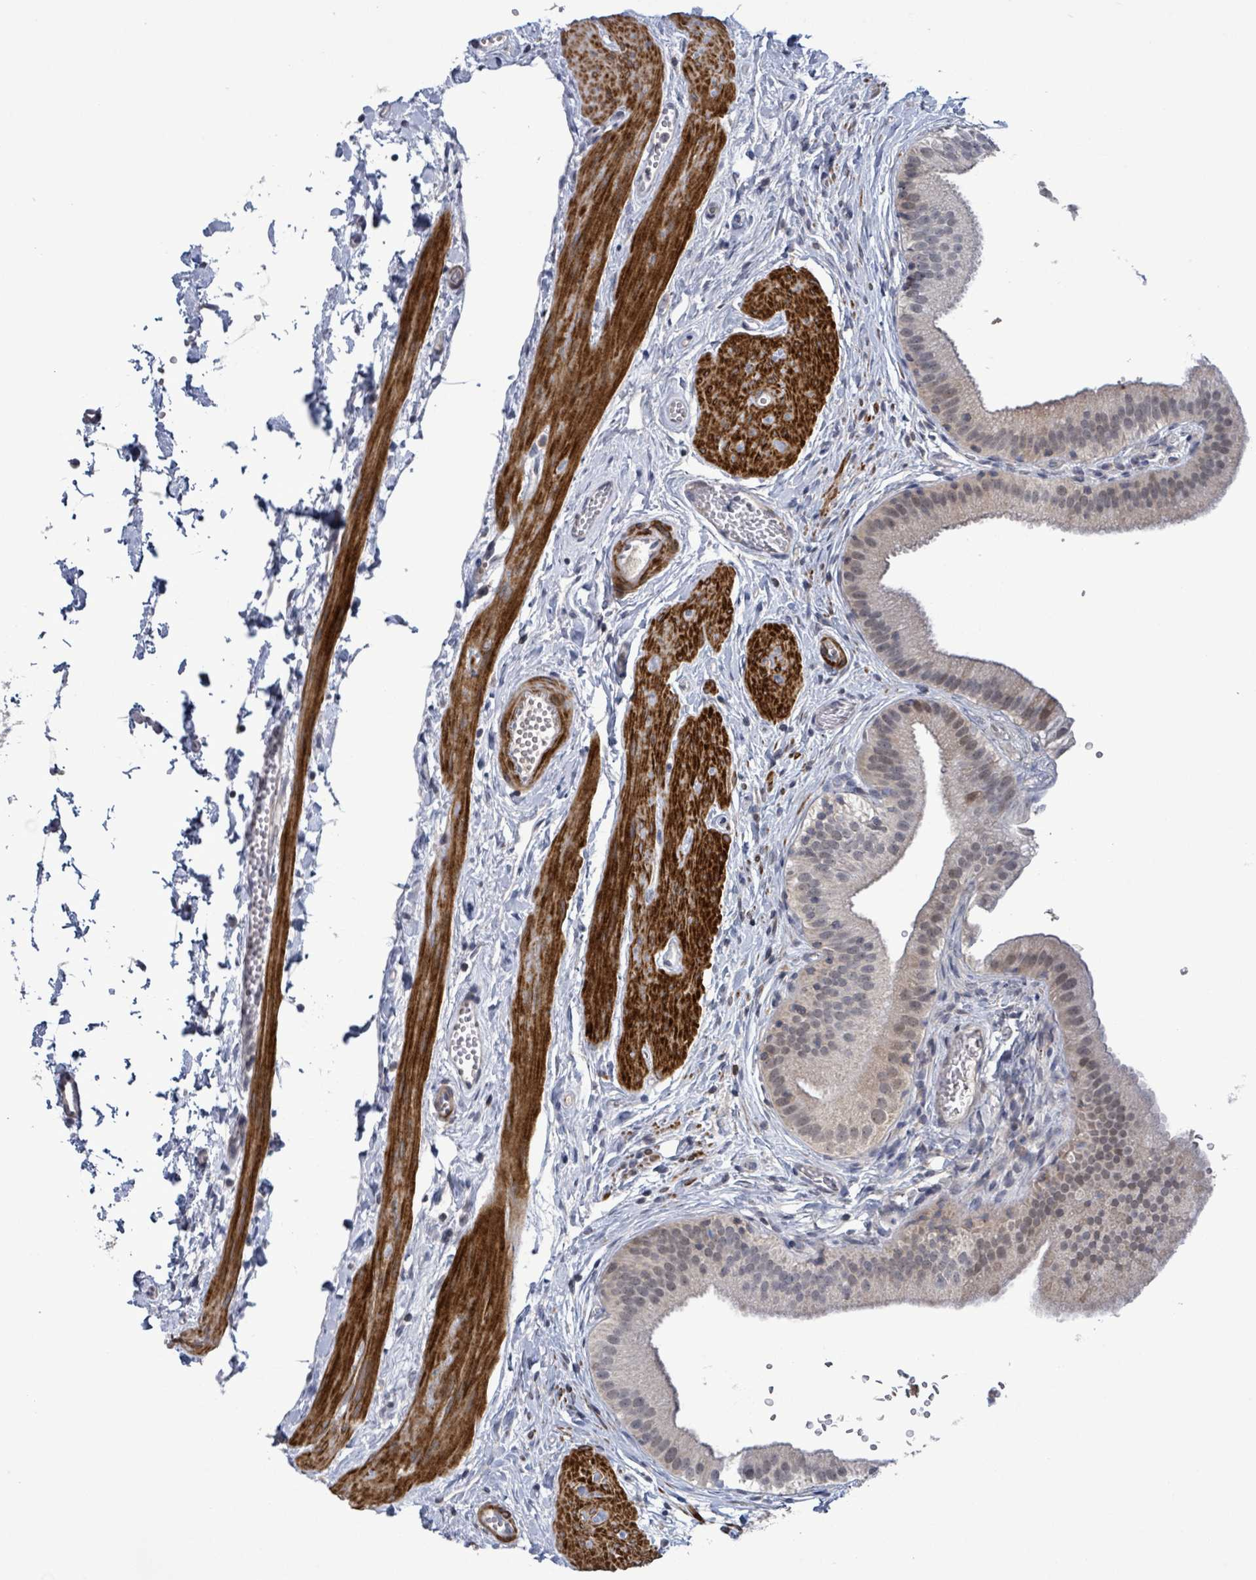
{"staining": {"intensity": "negative", "quantity": "none", "location": "none"}, "tissue": "gallbladder", "cell_type": "Glandular cells", "image_type": "normal", "snomed": [{"axis": "morphology", "description": "Normal tissue, NOS"}, {"axis": "topography", "description": "Gallbladder"}], "caption": "IHC micrograph of unremarkable gallbladder stained for a protein (brown), which demonstrates no staining in glandular cells. Nuclei are stained in blue.", "gene": "AMMECR1", "patient": {"sex": "female", "age": 54}}